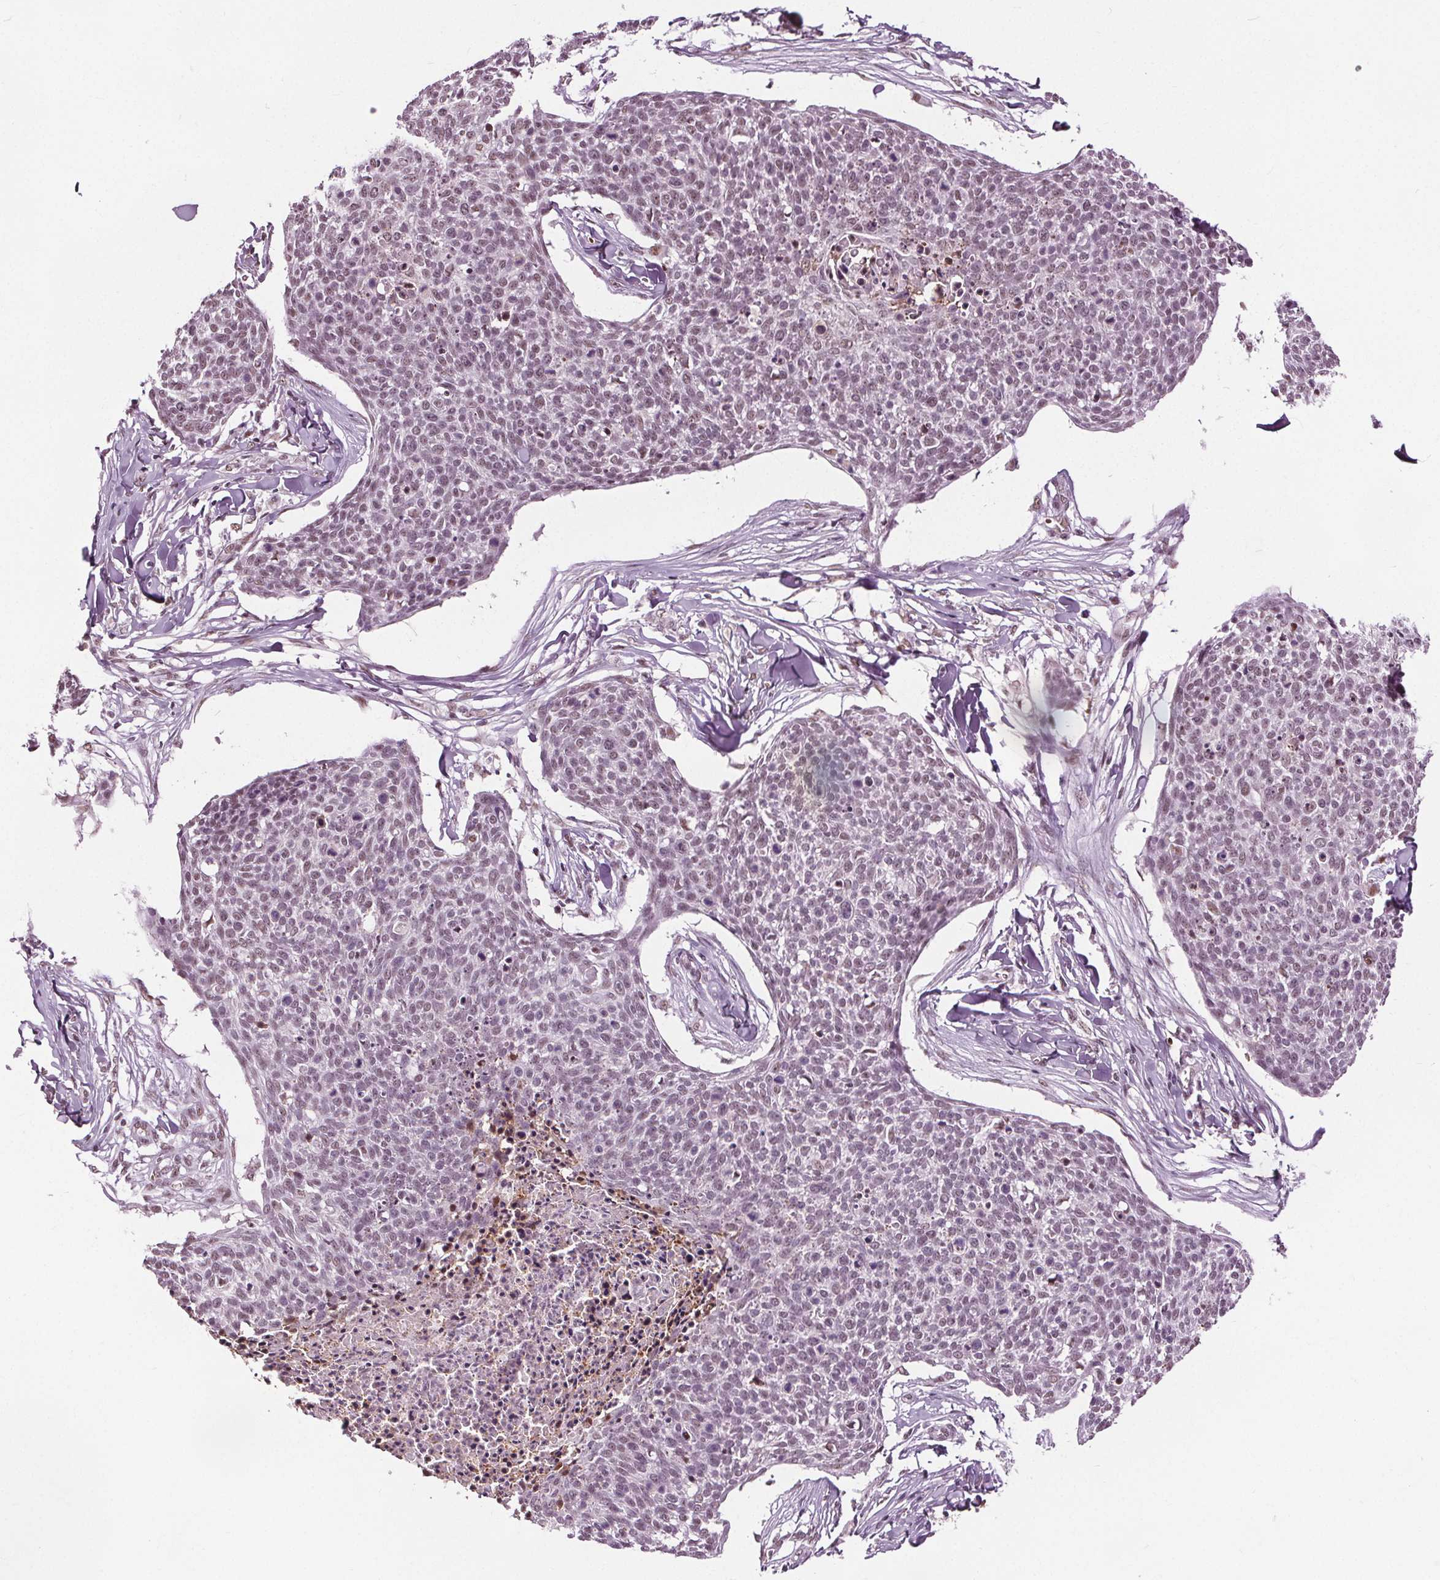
{"staining": {"intensity": "weak", "quantity": "25%-75%", "location": "nuclear"}, "tissue": "skin cancer", "cell_type": "Tumor cells", "image_type": "cancer", "snomed": [{"axis": "morphology", "description": "Squamous cell carcinoma, NOS"}, {"axis": "topography", "description": "Skin"}, {"axis": "topography", "description": "Vulva"}], "caption": "Tumor cells demonstrate low levels of weak nuclear expression in approximately 25%-75% of cells in human skin cancer.", "gene": "IWS1", "patient": {"sex": "female", "age": 75}}